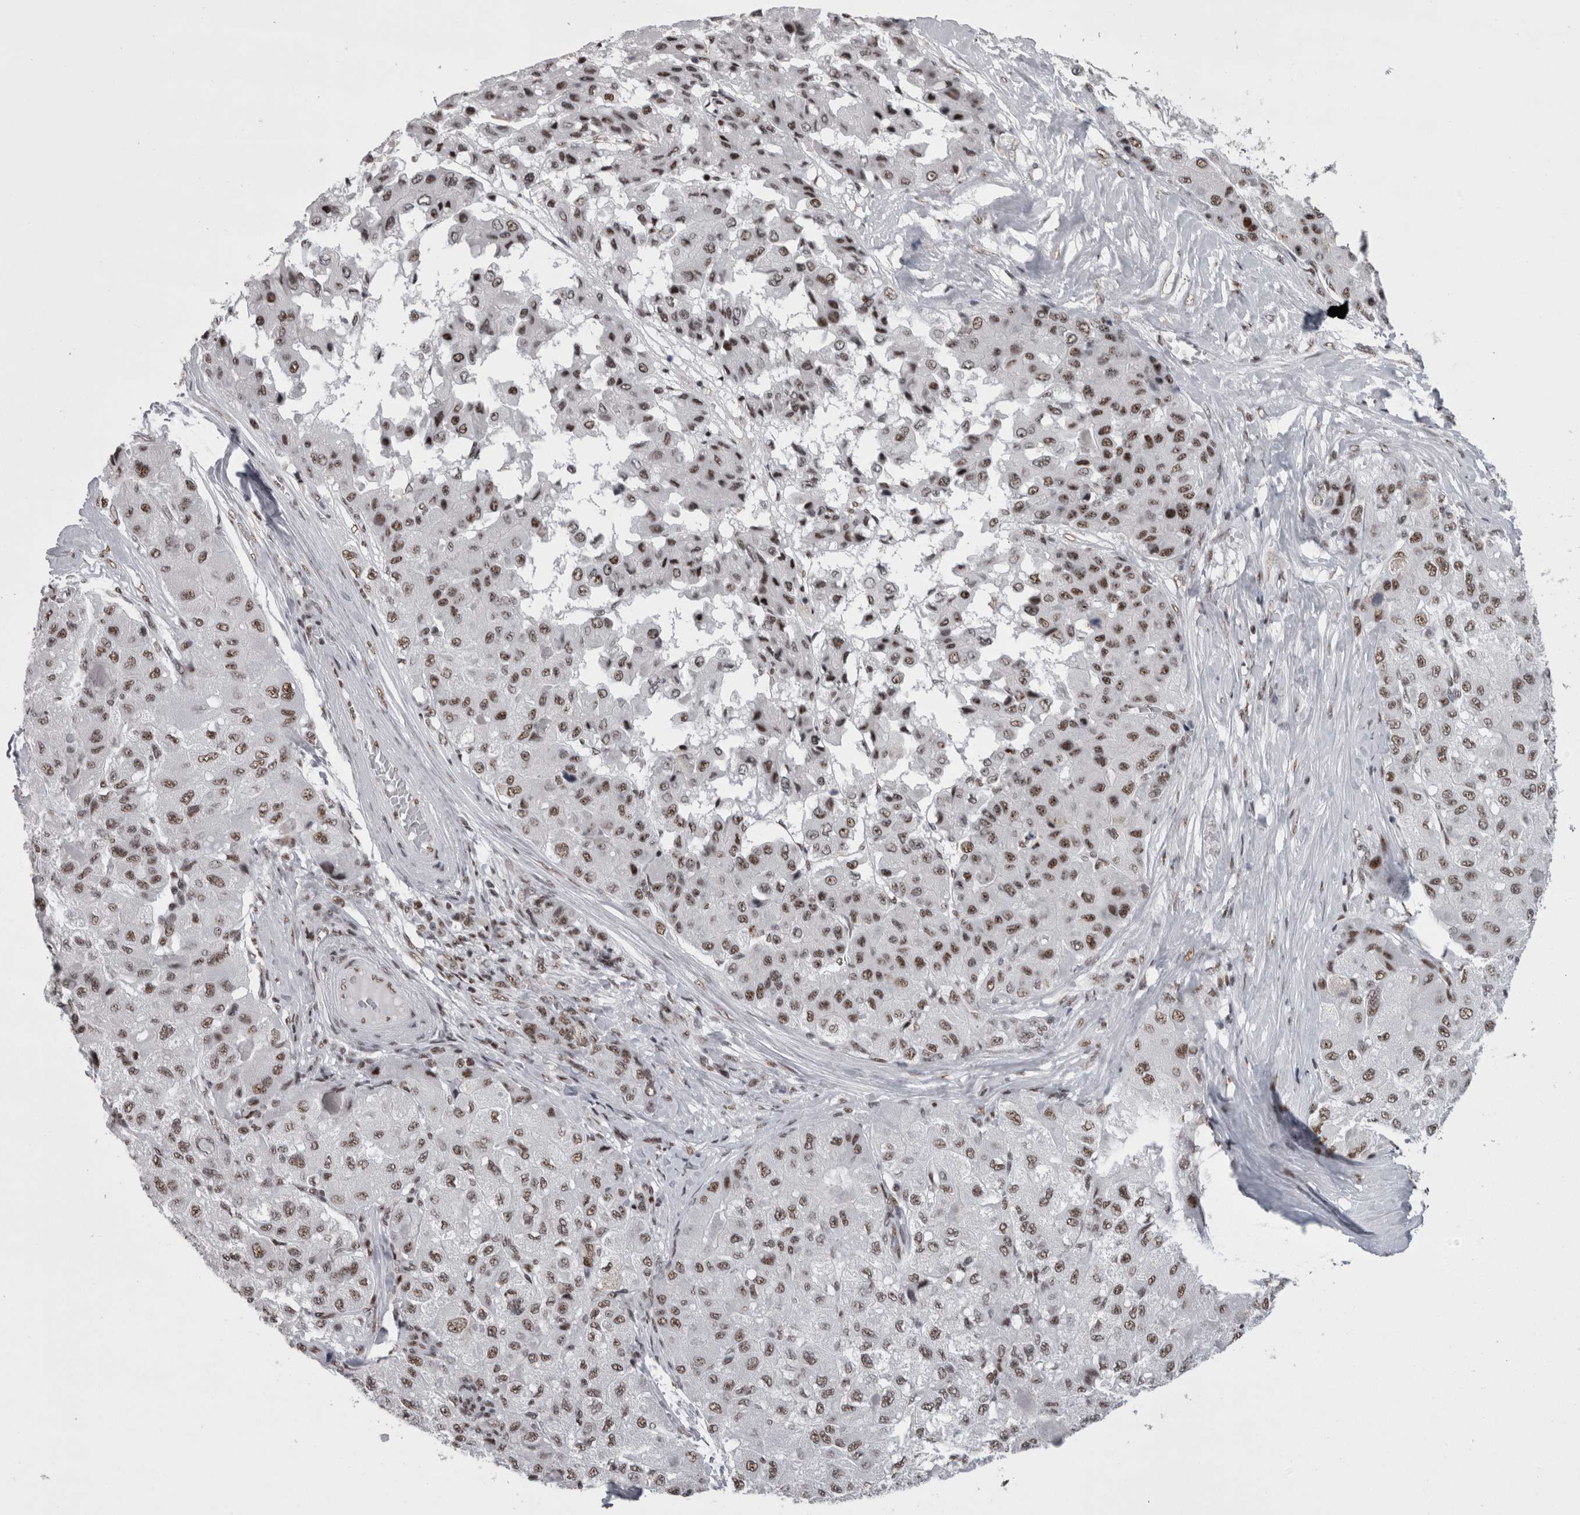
{"staining": {"intensity": "weak", "quantity": ">75%", "location": "nuclear"}, "tissue": "liver cancer", "cell_type": "Tumor cells", "image_type": "cancer", "snomed": [{"axis": "morphology", "description": "Carcinoma, Hepatocellular, NOS"}, {"axis": "topography", "description": "Liver"}], "caption": "Protein expression analysis of human hepatocellular carcinoma (liver) reveals weak nuclear positivity in about >75% of tumor cells.", "gene": "SNRNP40", "patient": {"sex": "male", "age": 80}}